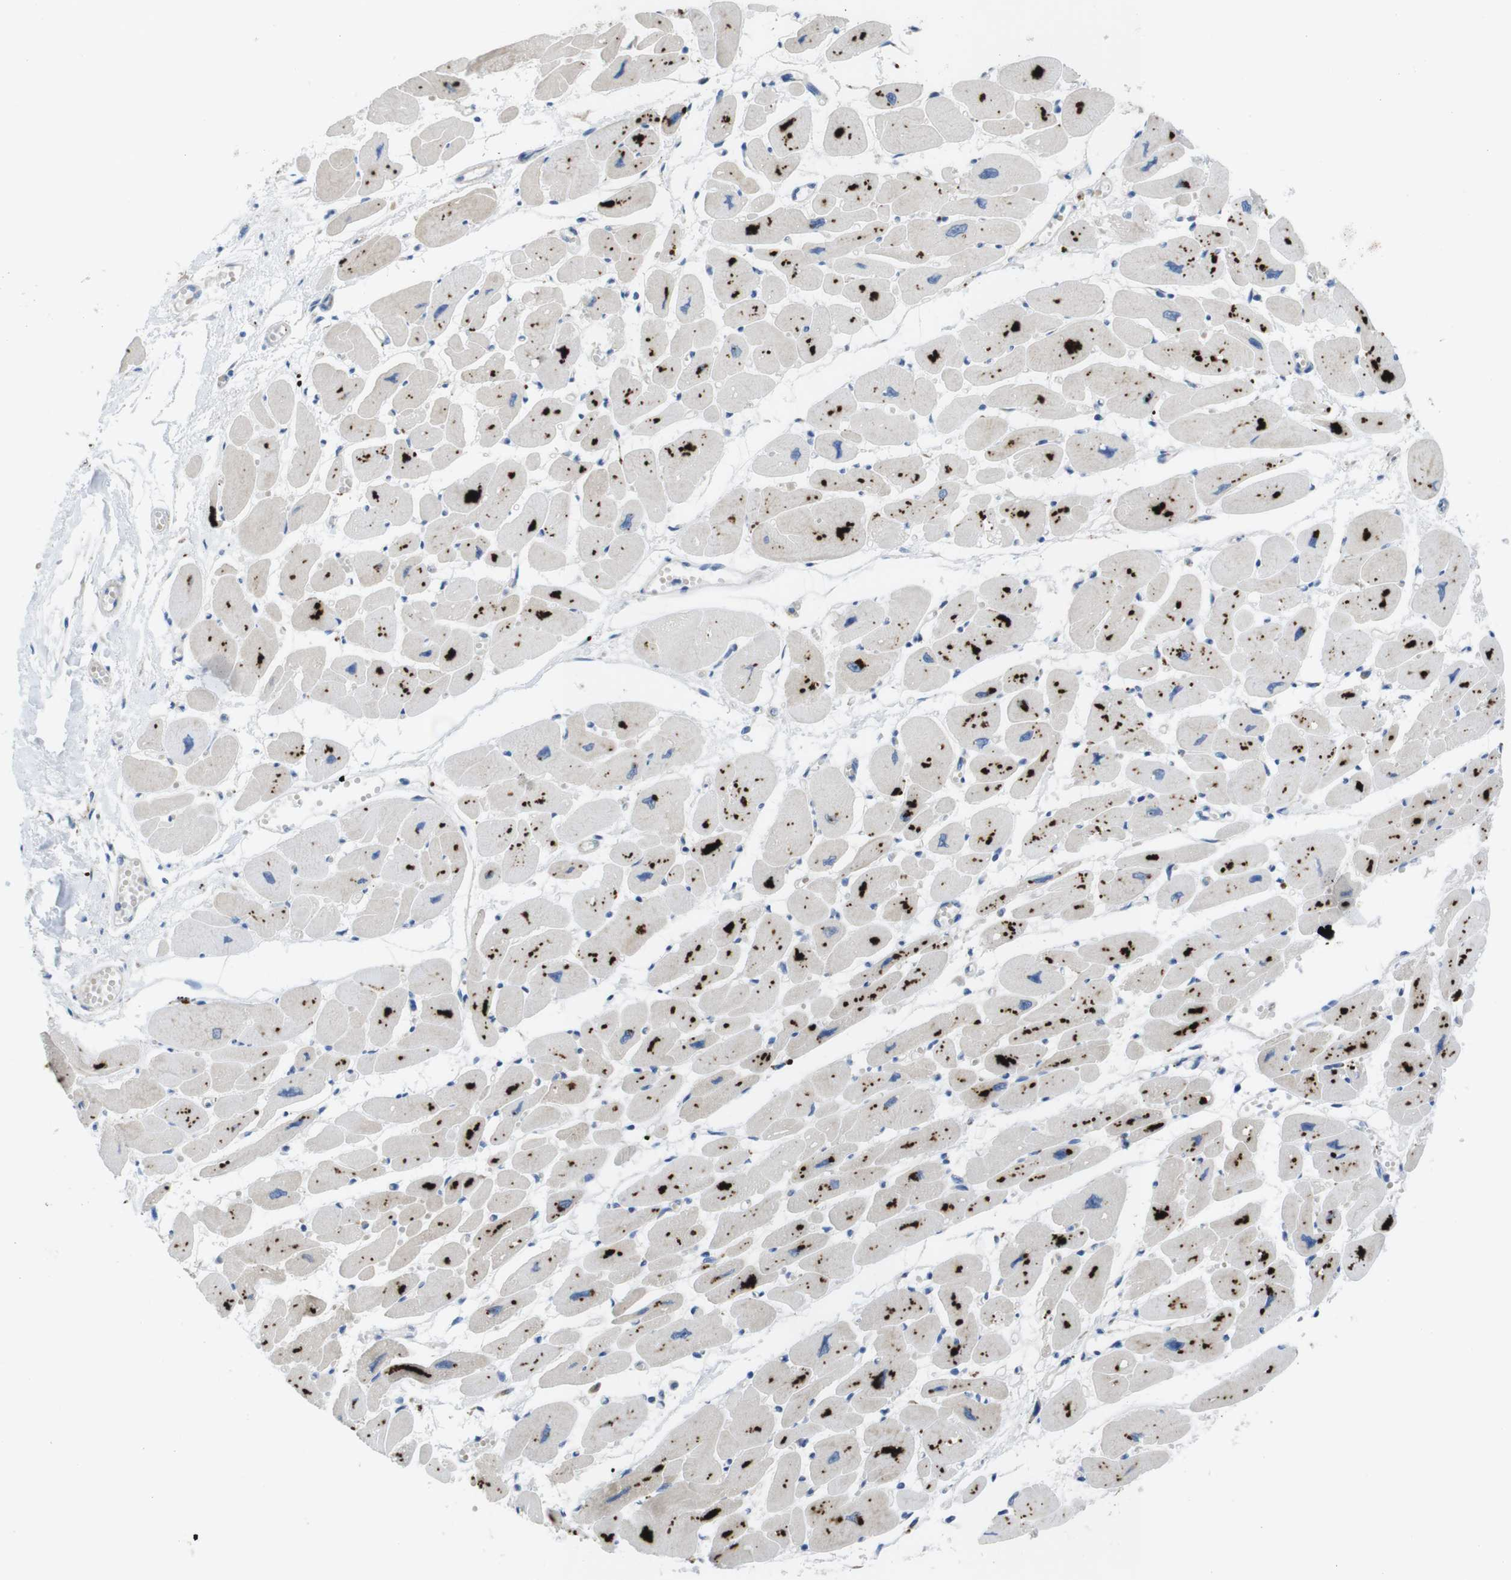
{"staining": {"intensity": "moderate", "quantity": ">75%", "location": "cytoplasmic/membranous"}, "tissue": "heart muscle", "cell_type": "Cardiomyocytes", "image_type": "normal", "snomed": [{"axis": "morphology", "description": "Normal tissue, NOS"}, {"axis": "topography", "description": "Heart"}], "caption": "The photomicrograph reveals a brown stain indicating the presence of a protein in the cytoplasmic/membranous of cardiomyocytes in heart muscle.", "gene": "TMEM234", "patient": {"sex": "female", "age": 54}}